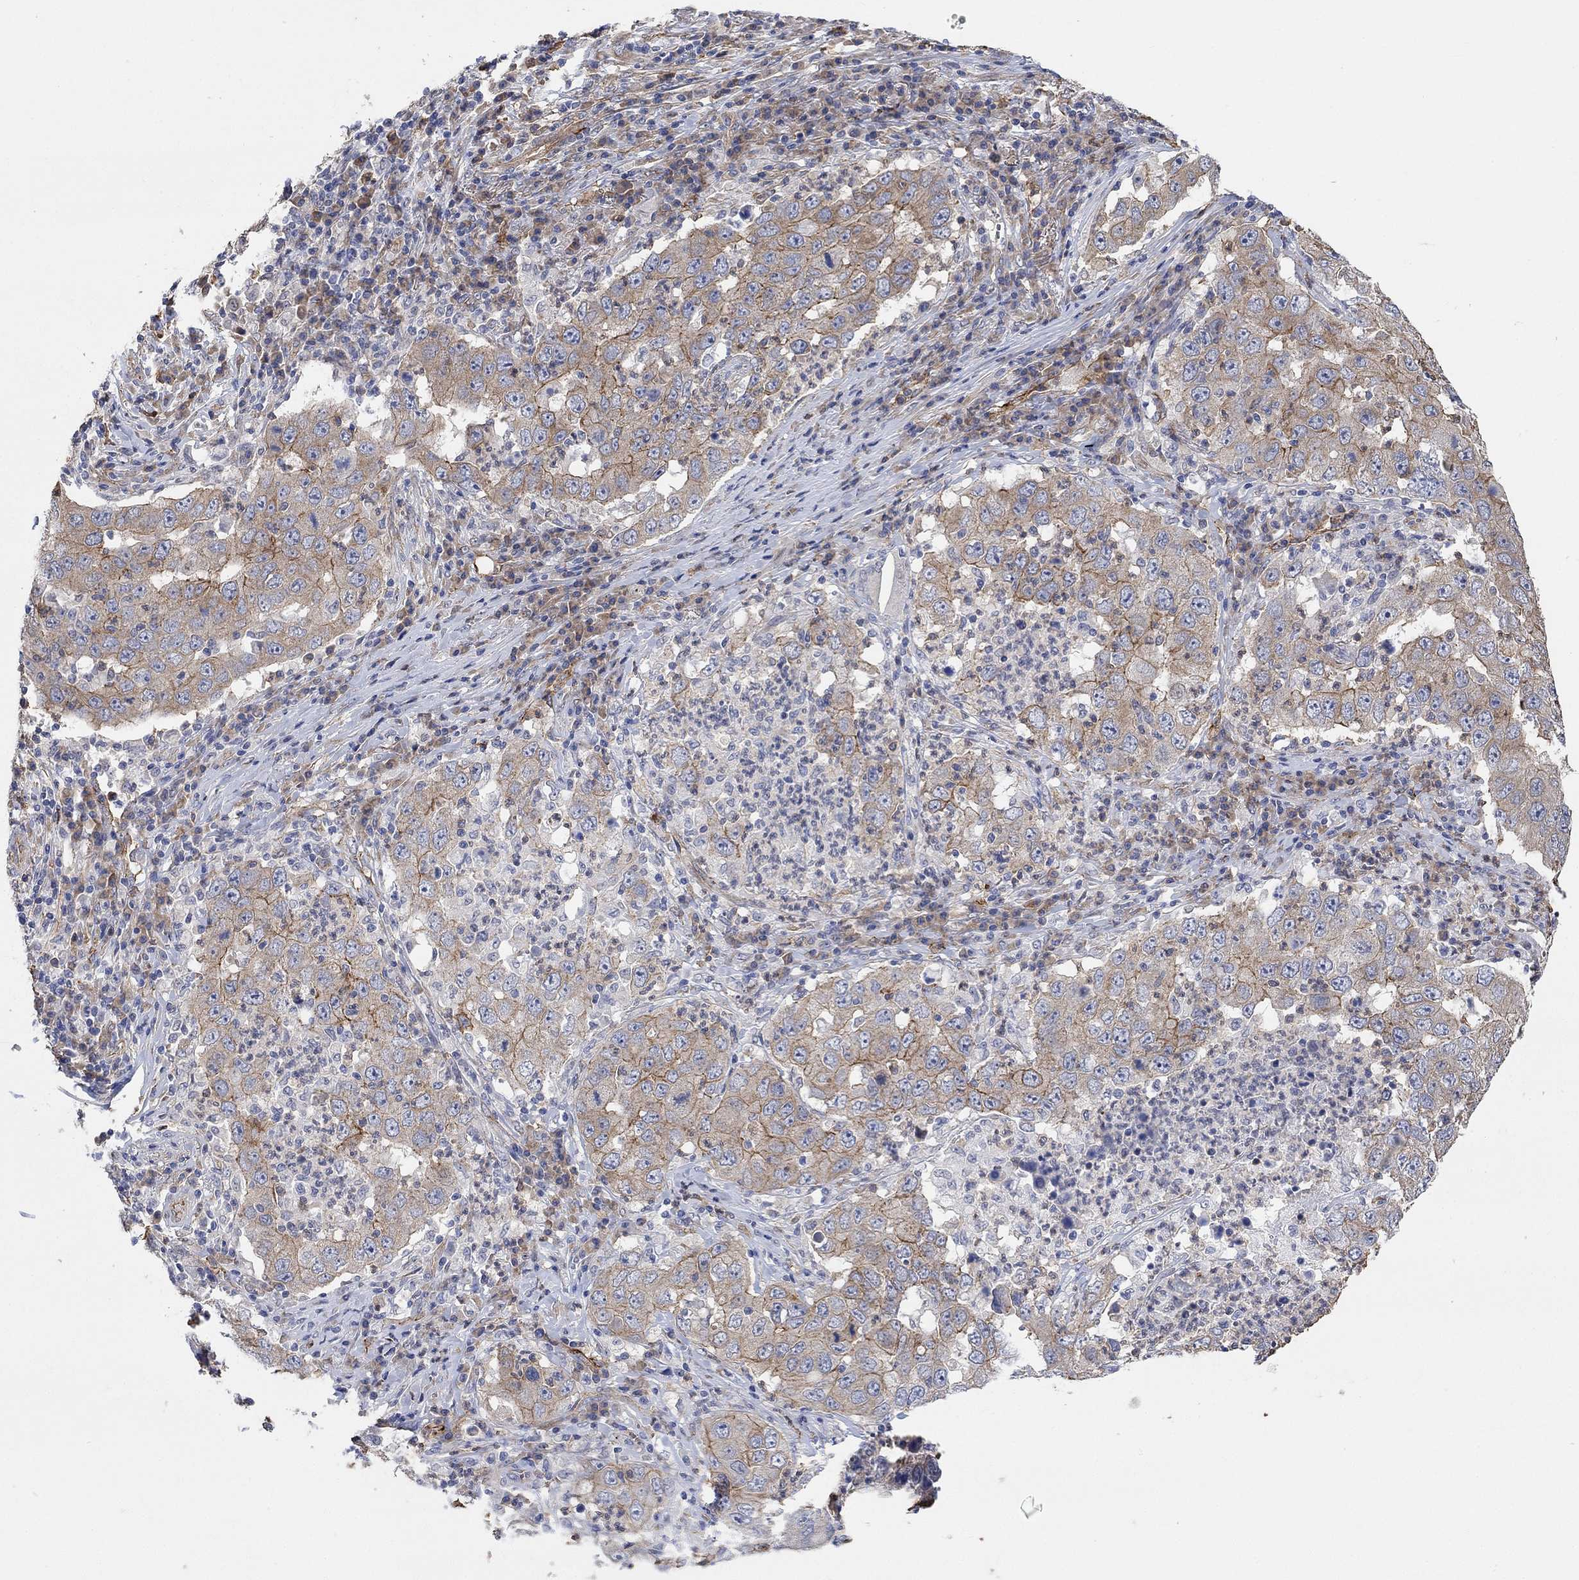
{"staining": {"intensity": "moderate", "quantity": "25%-75%", "location": "cytoplasmic/membranous"}, "tissue": "lung cancer", "cell_type": "Tumor cells", "image_type": "cancer", "snomed": [{"axis": "morphology", "description": "Adenocarcinoma, NOS"}, {"axis": "topography", "description": "Lung"}], "caption": "Protein analysis of lung cancer (adenocarcinoma) tissue displays moderate cytoplasmic/membranous expression in about 25%-75% of tumor cells.", "gene": "SYT16", "patient": {"sex": "male", "age": 73}}